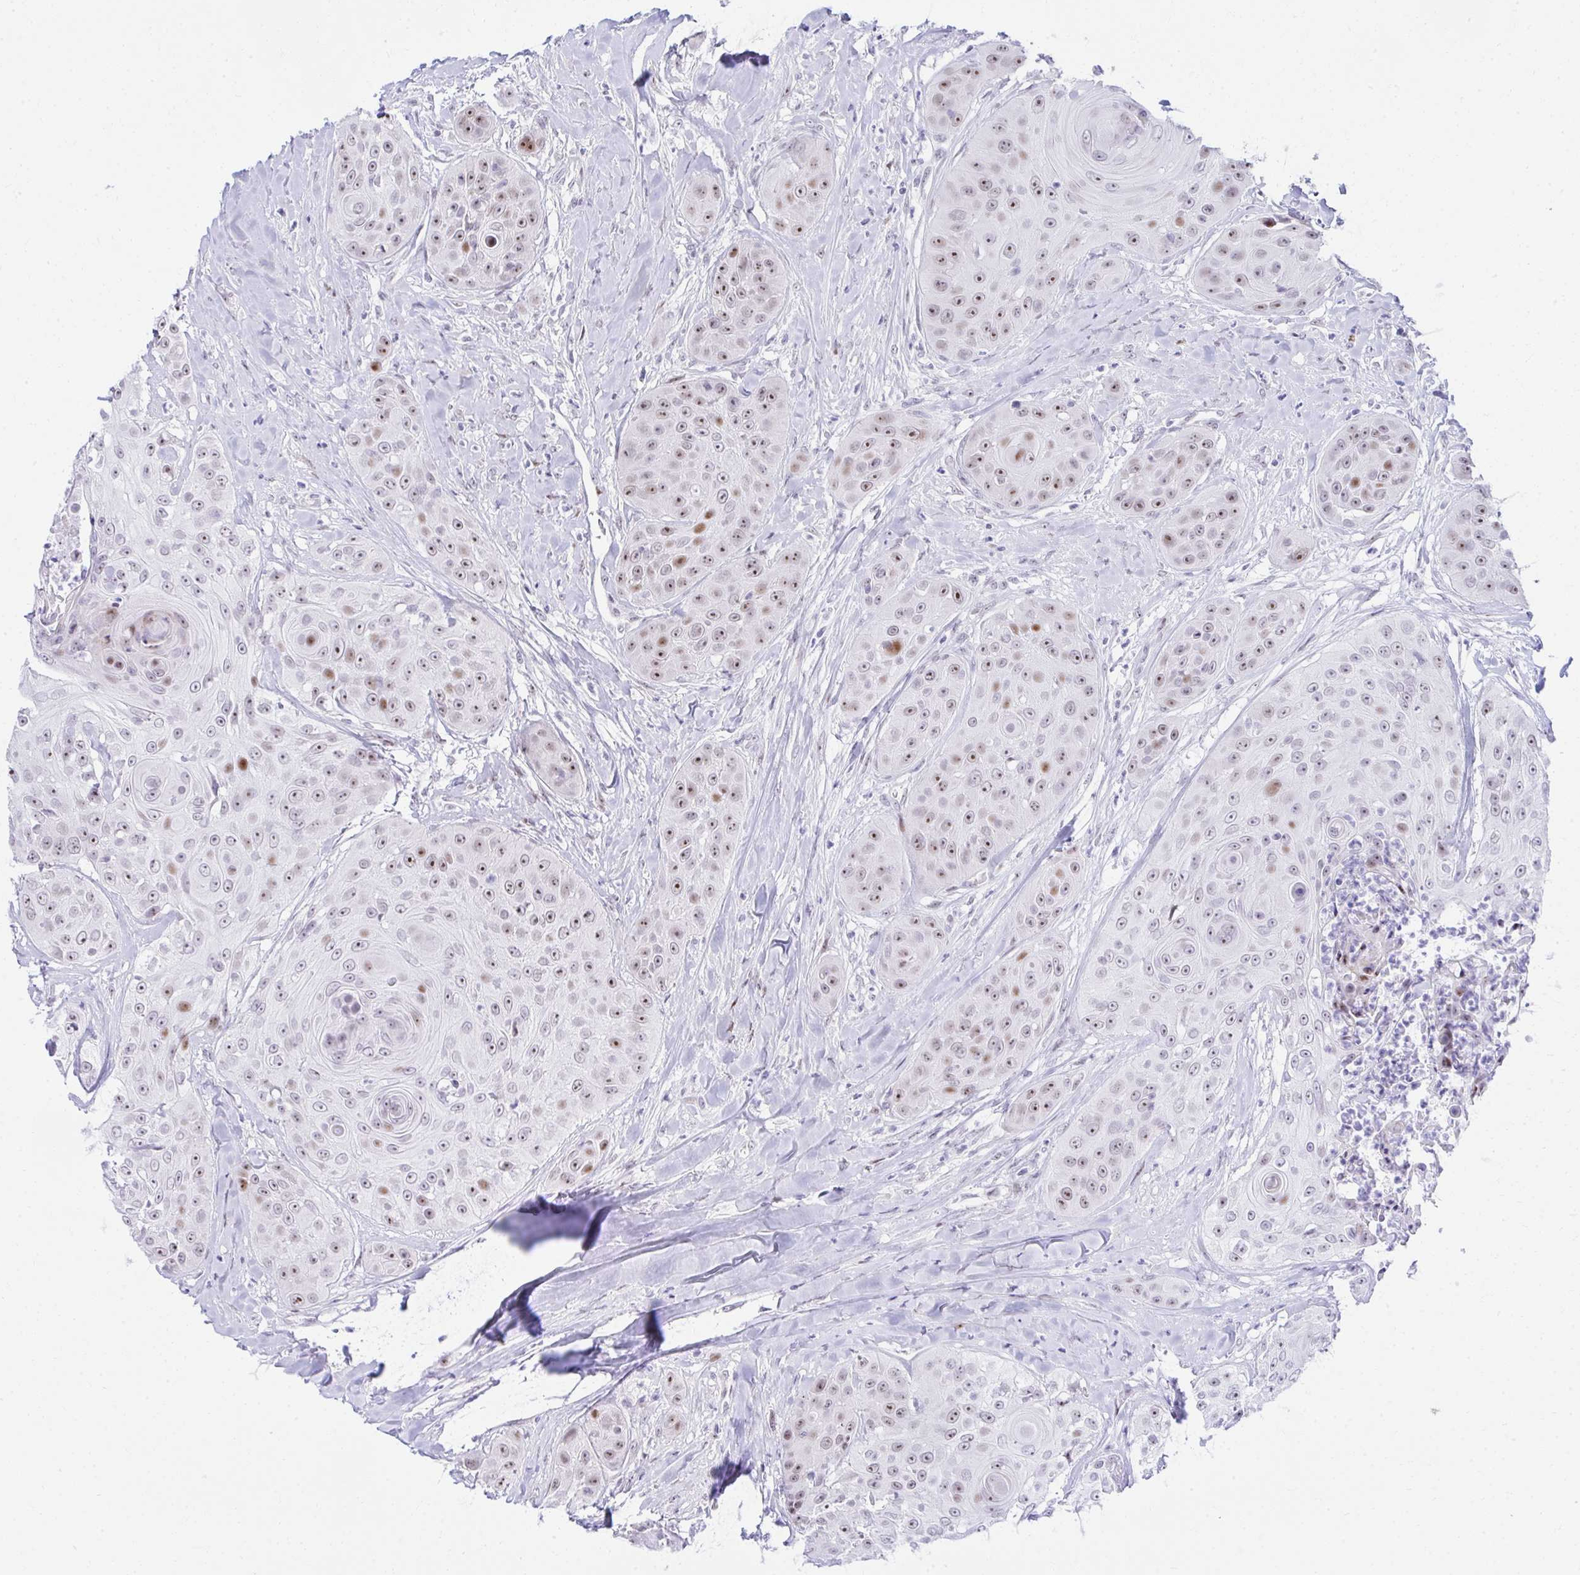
{"staining": {"intensity": "moderate", "quantity": "25%-75%", "location": "nuclear"}, "tissue": "head and neck cancer", "cell_type": "Tumor cells", "image_type": "cancer", "snomed": [{"axis": "morphology", "description": "Squamous cell carcinoma, NOS"}, {"axis": "topography", "description": "Head-Neck"}], "caption": "Immunohistochemistry micrograph of head and neck cancer stained for a protein (brown), which reveals medium levels of moderate nuclear positivity in about 25%-75% of tumor cells.", "gene": "GLDN", "patient": {"sex": "male", "age": 83}}